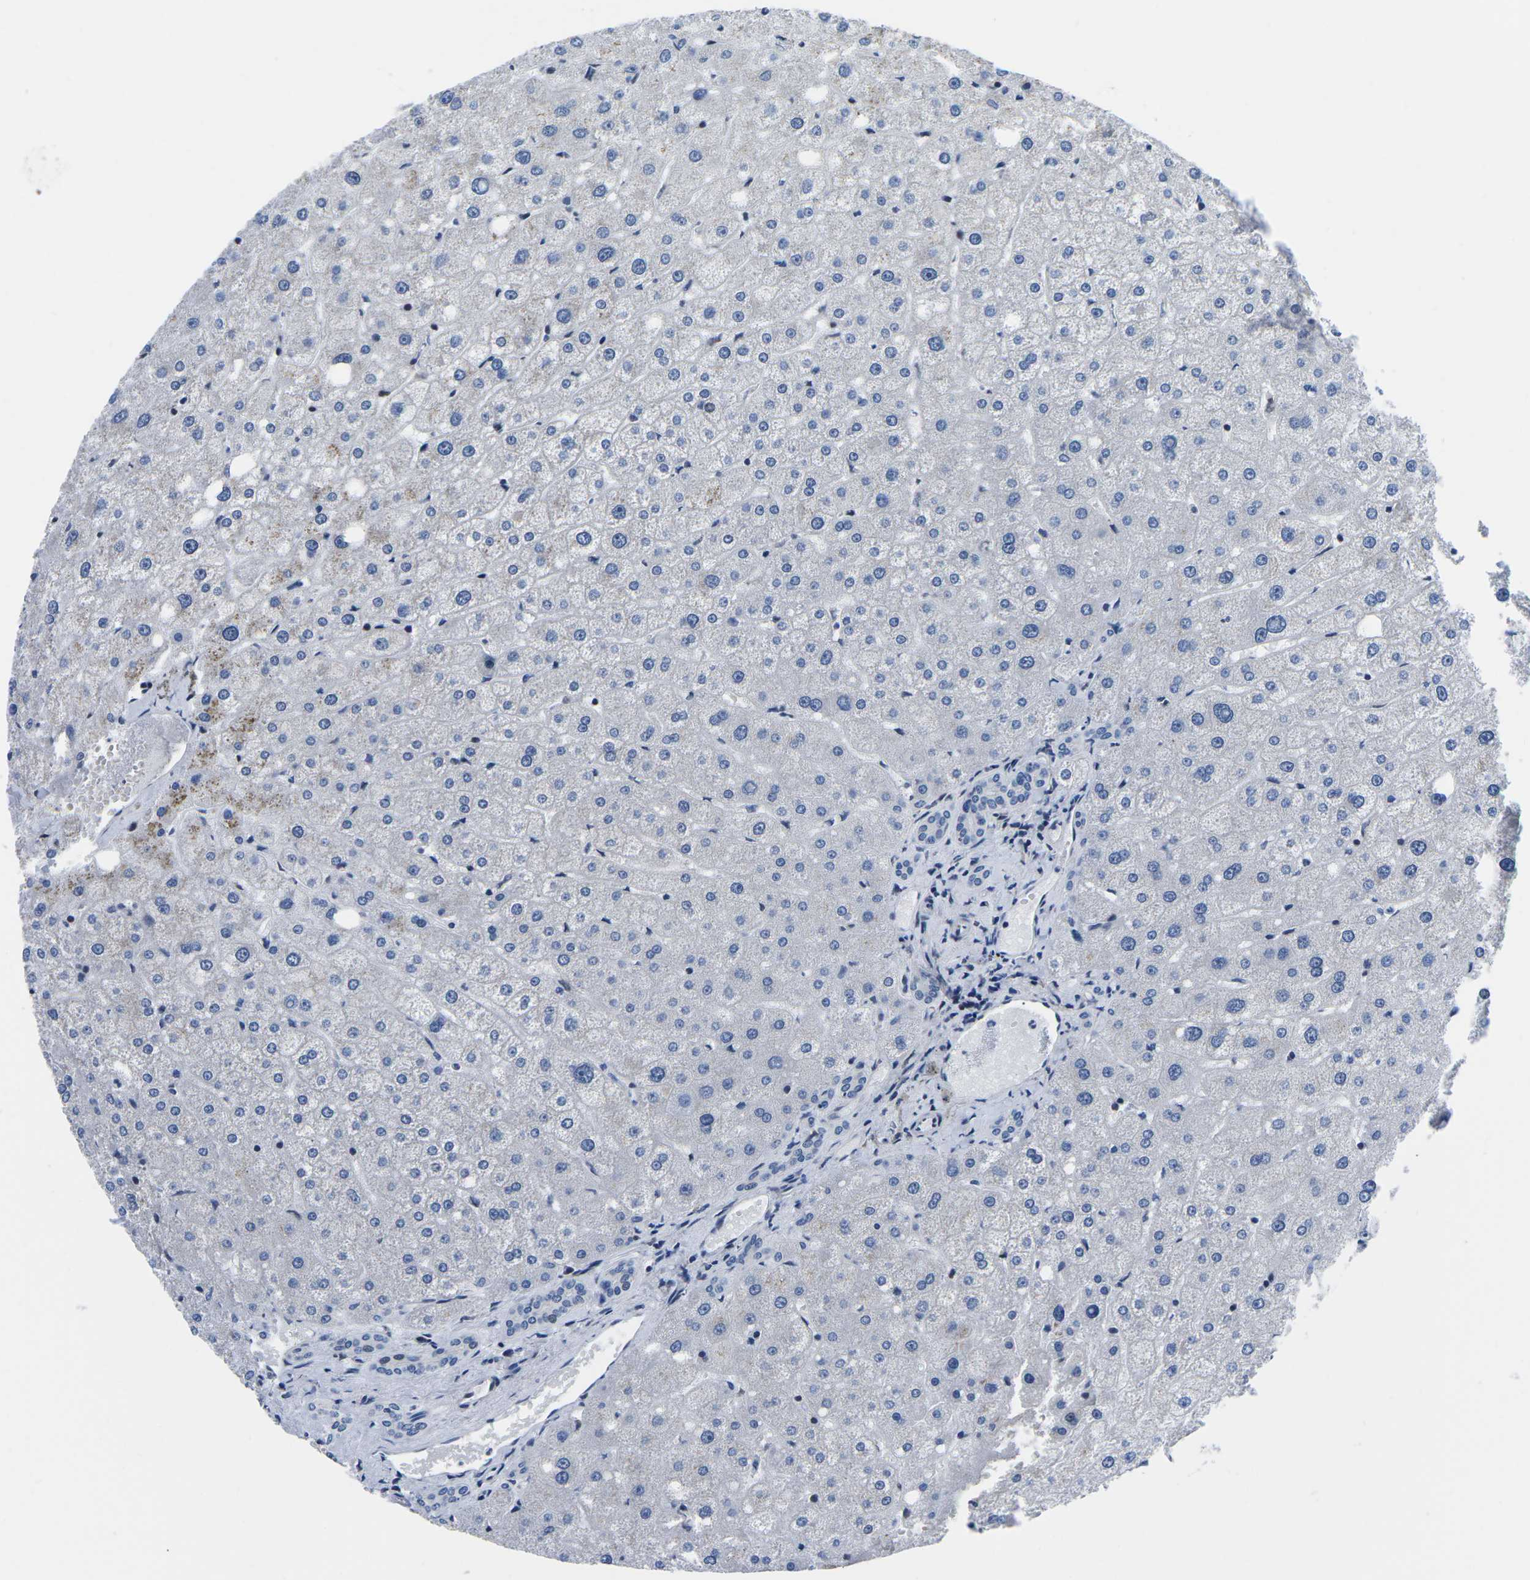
{"staining": {"intensity": "negative", "quantity": "none", "location": "none"}, "tissue": "liver", "cell_type": "Cholangiocytes", "image_type": "normal", "snomed": [{"axis": "morphology", "description": "Normal tissue, NOS"}, {"axis": "topography", "description": "Liver"}], "caption": "High magnification brightfield microscopy of benign liver stained with DAB (3,3'-diaminobenzidine) (brown) and counterstained with hematoxylin (blue): cholangiocytes show no significant staining. Brightfield microscopy of immunohistochemistry (IHC) stained with DAB (brown) and hematoxylin (blue), captured at high magnification.", "gene": "CDC73", "patient": {"sex": "male", "age": 73}}